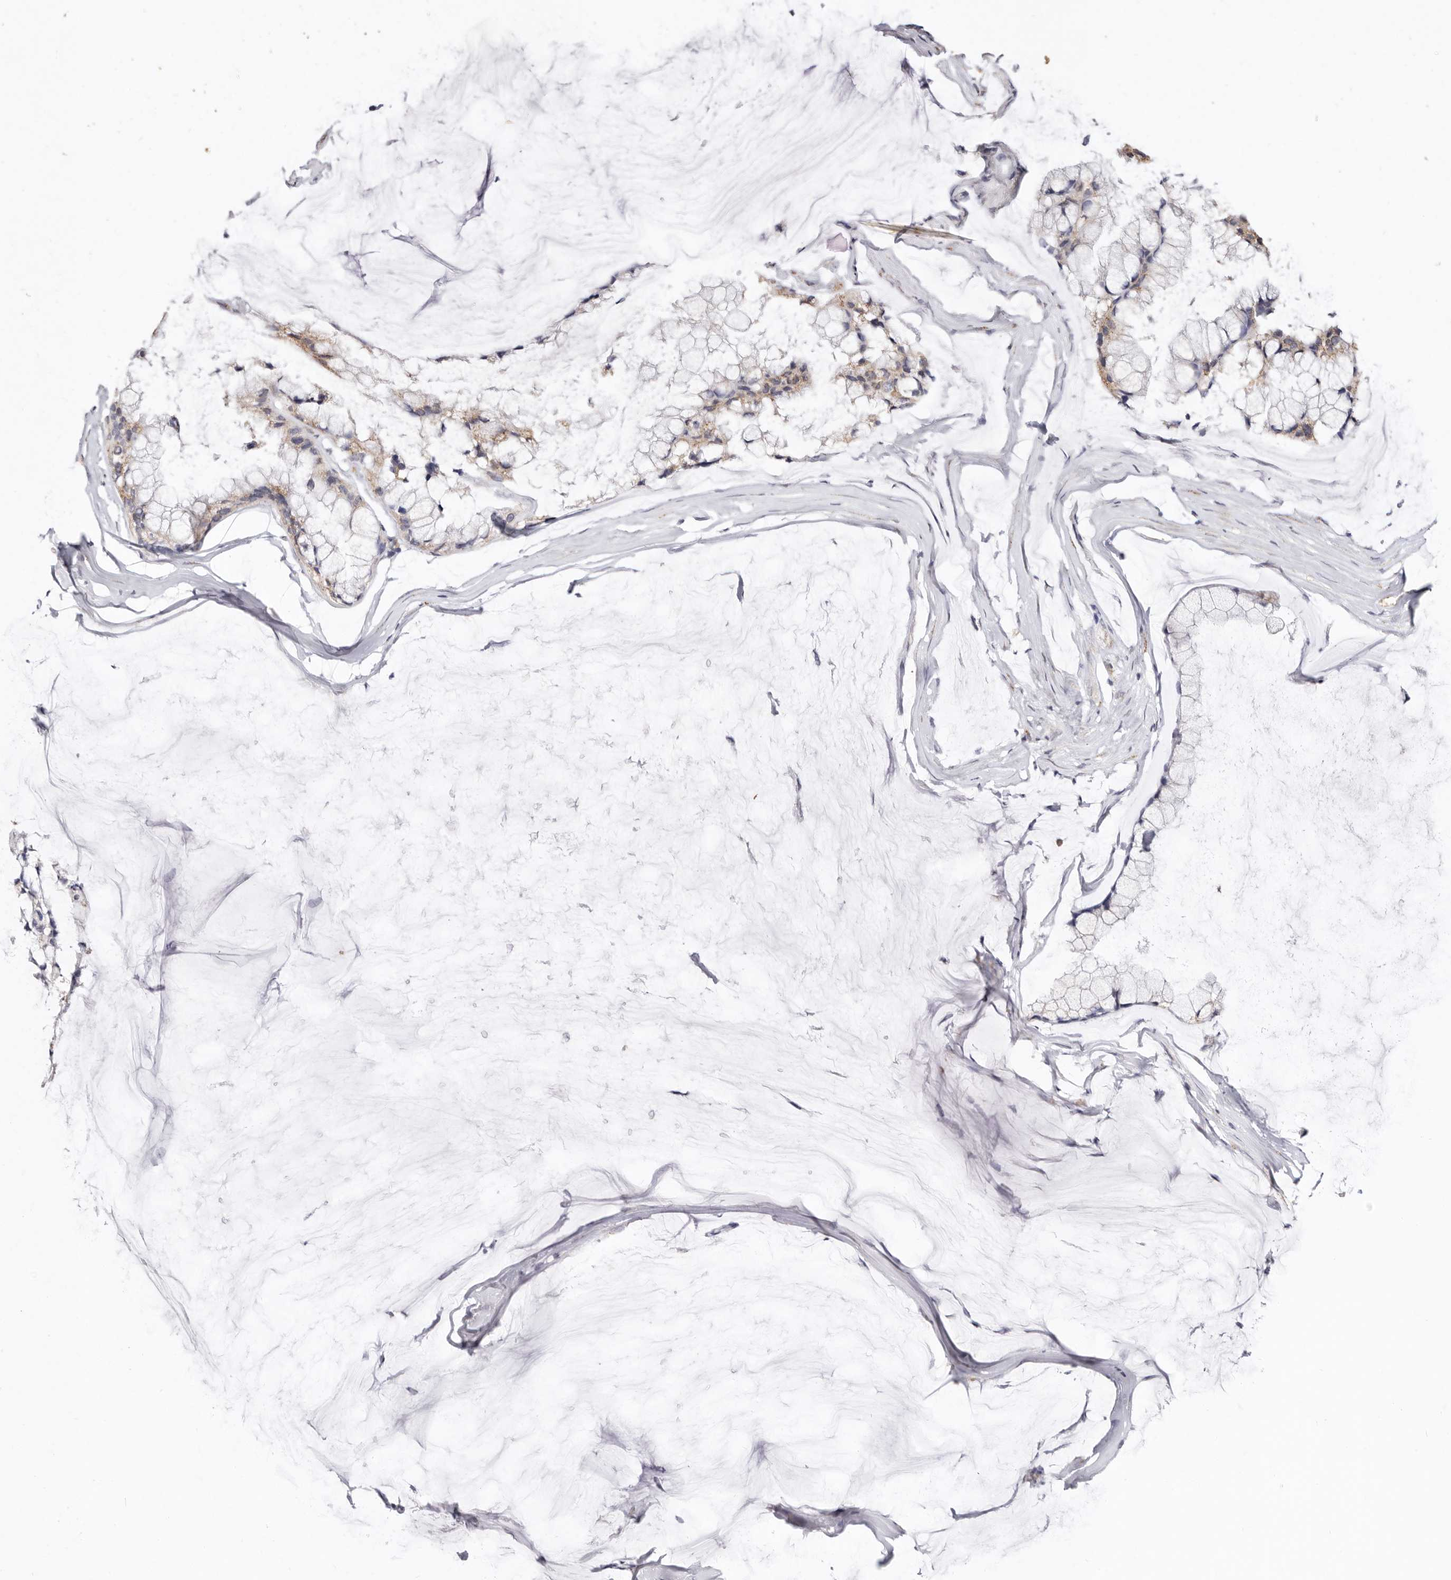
{"staining": {"intensity": "weak", "quantity": "25%-75%", "location": "cytoplasmic/membranous"}, "tissue": "ovarian cancer", "cell_type": "Tumor cells", "image_type": "cancer", "snomed": [{"axis": "morphology", "description": "Cystadenocarcinoma, mucinous, NOS"}, {"axis": "topography", "description": "Ovary"}], "caption": "Ovarian mucinous cystadenocarcinoma tissue shows weak cytoplasmic/membranous expression in about 25%-75% of tumor cells The staining is performed using DAB (3,3'-diaminobenzidine) brown chromogen to label protein expression. The nuclei are counter-stained blue using hematoxylin.", "gene": "LGALS7B", "patient": {"sex": "female", "age": 39}}